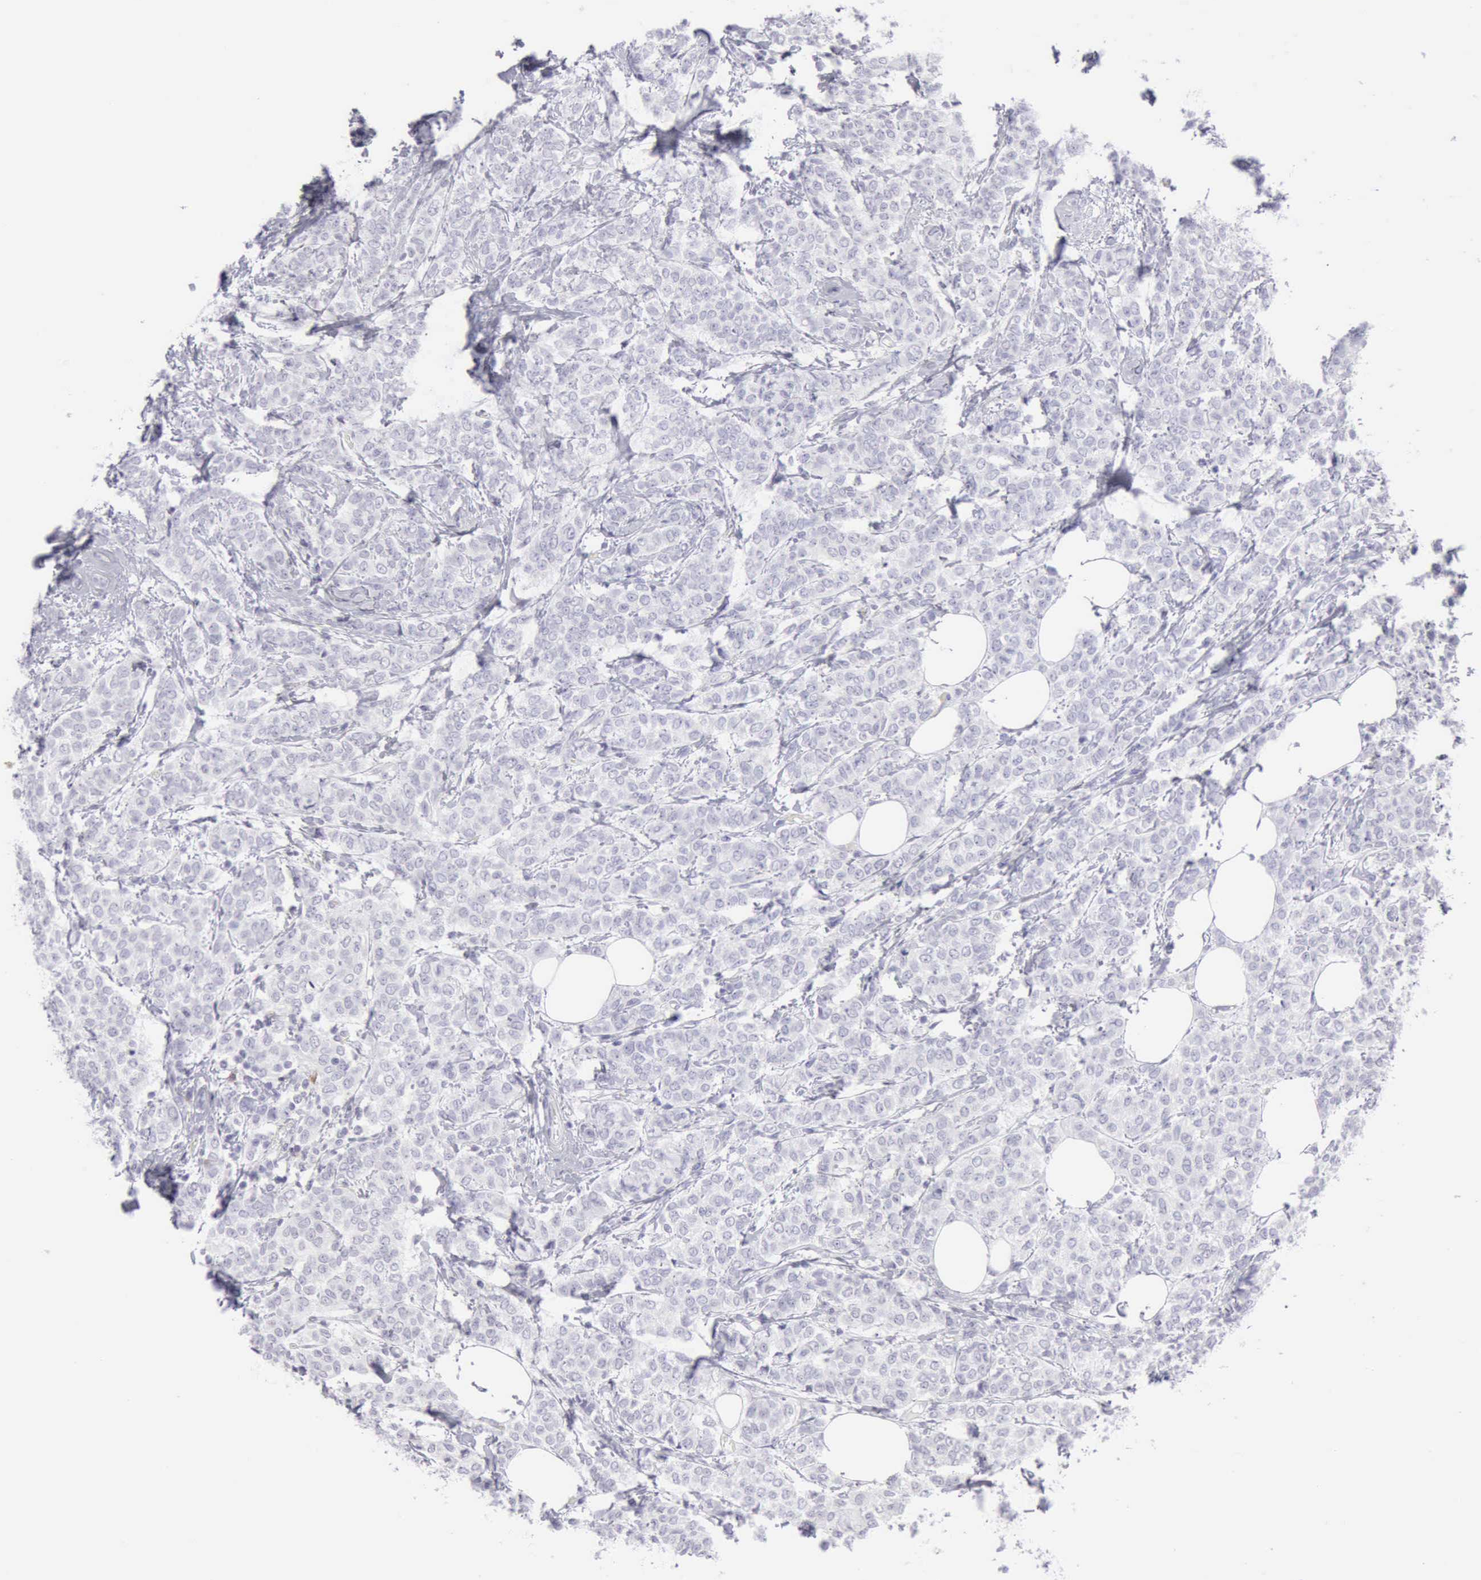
{"staining": {"intensity": "negative", "quantity": "none", "location": "none"}, "tissue": "breast cancer", "cell_type": "Tumor cells", "image_type": "cancer", "snomed": [{"axis": "morphology", "description": "Lobular carcinoma"}, {"axis": "topography", "description": "Breast"}], "caption": "A photomicrograph of human breast cancer is negative for staining in tumor cells.", "gene": "NCAM1", "patient": {"sex": "female", "age": 60}}